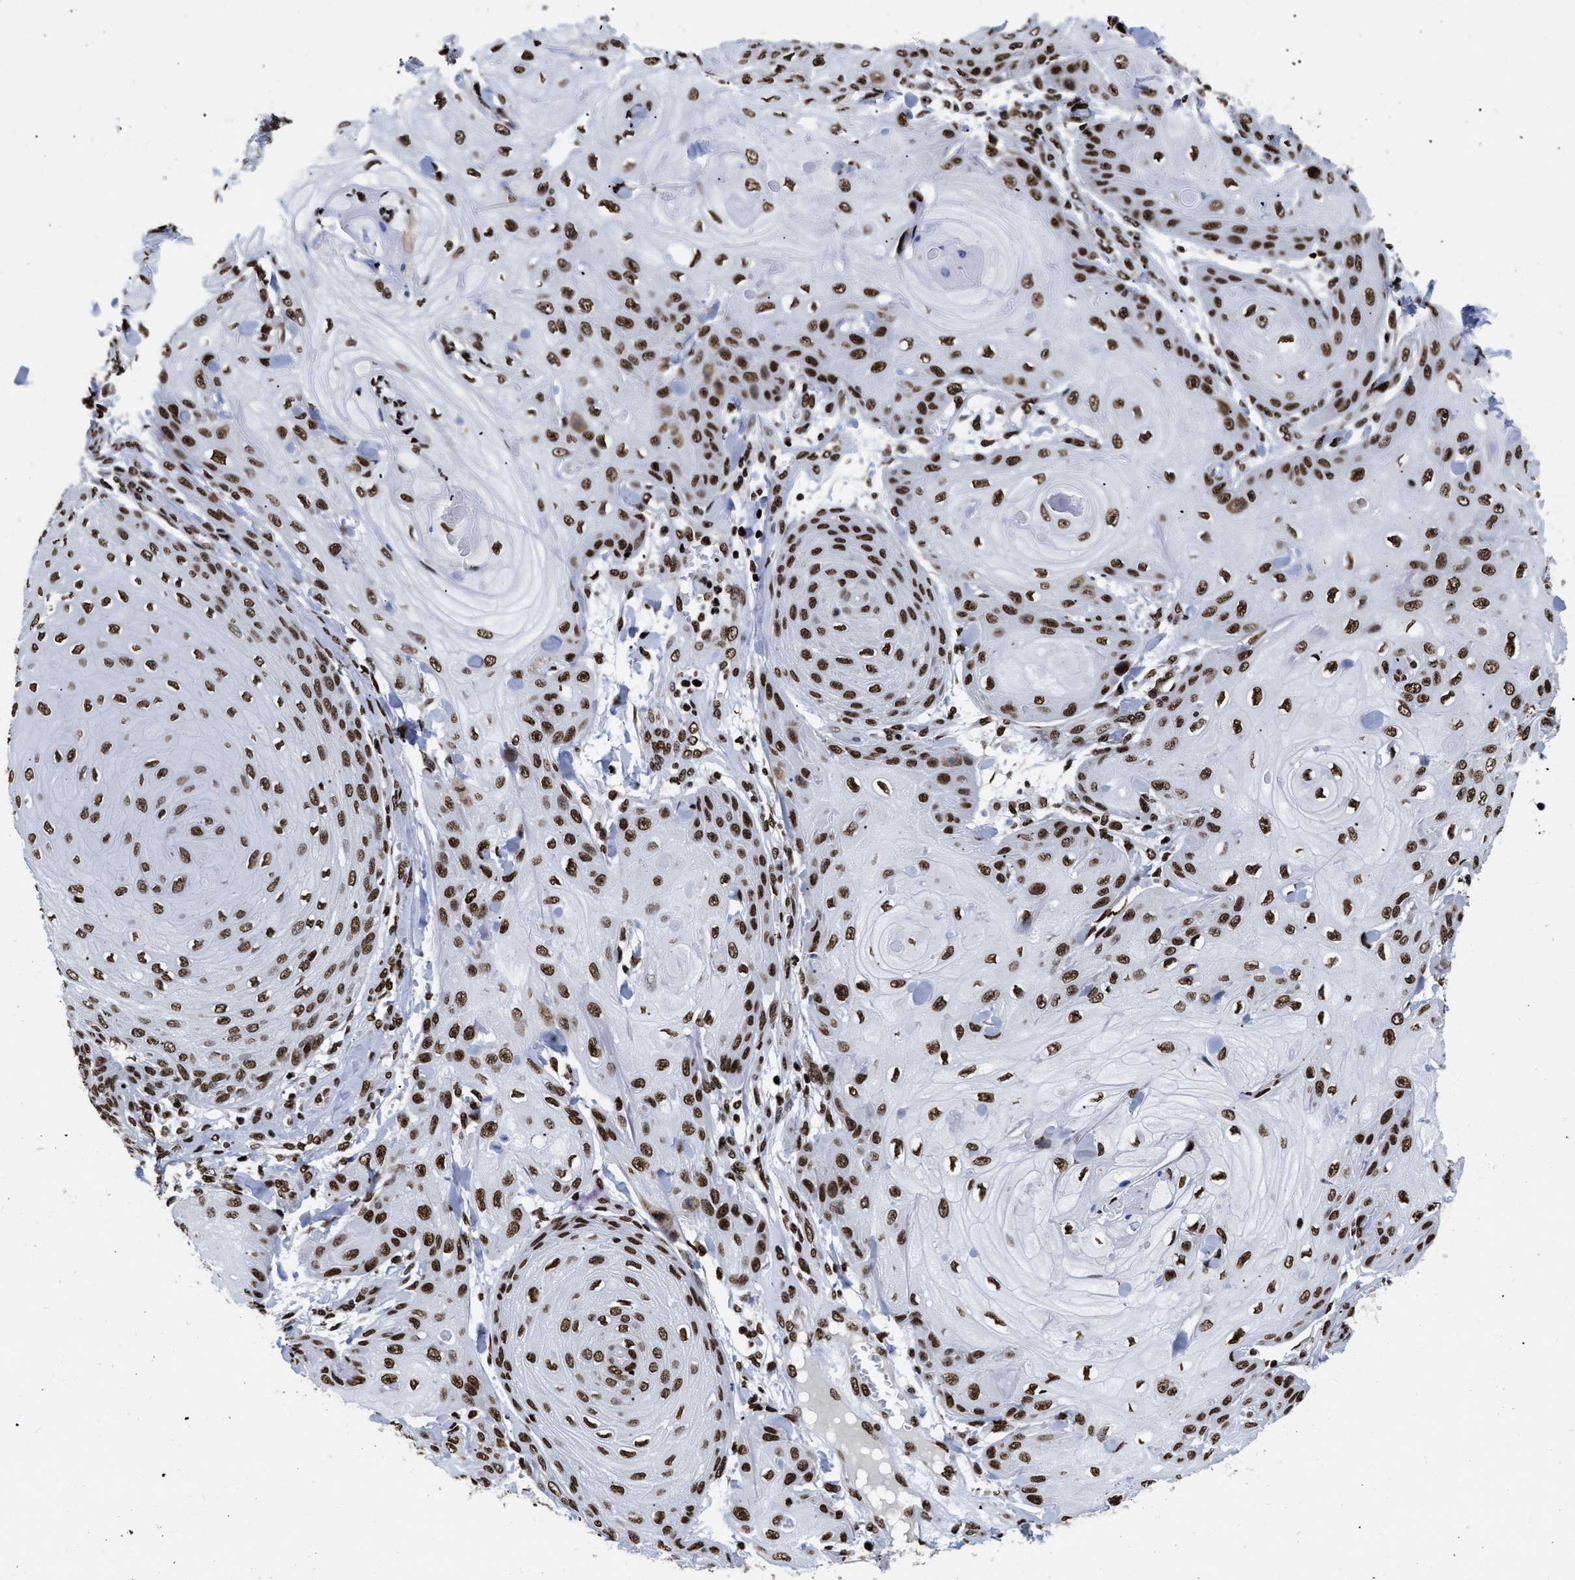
{"staining": {"intensity": "strong", "quantity": ">75%", "location": "nuclear"}, "tissue": "skin cancer", "cell_type": "Tumor cells", "image_type": "cancer", "snomed": [{"axis": "morphology", "description": "Squamous cell carcinoma, NOS"}, {"axis": "topography", "description": "Skin"}], "caption": "Immunohistochemistry image of neoplastic tissue: skin cancer stained using immunohistochemistry exhibits high levels of strong protein expression localized specifically in the nuclear of tumor cells, appearing as a nuclear brown color.", "gene": "CALHM3", "patient": {"sex": "male", "age": 74}}